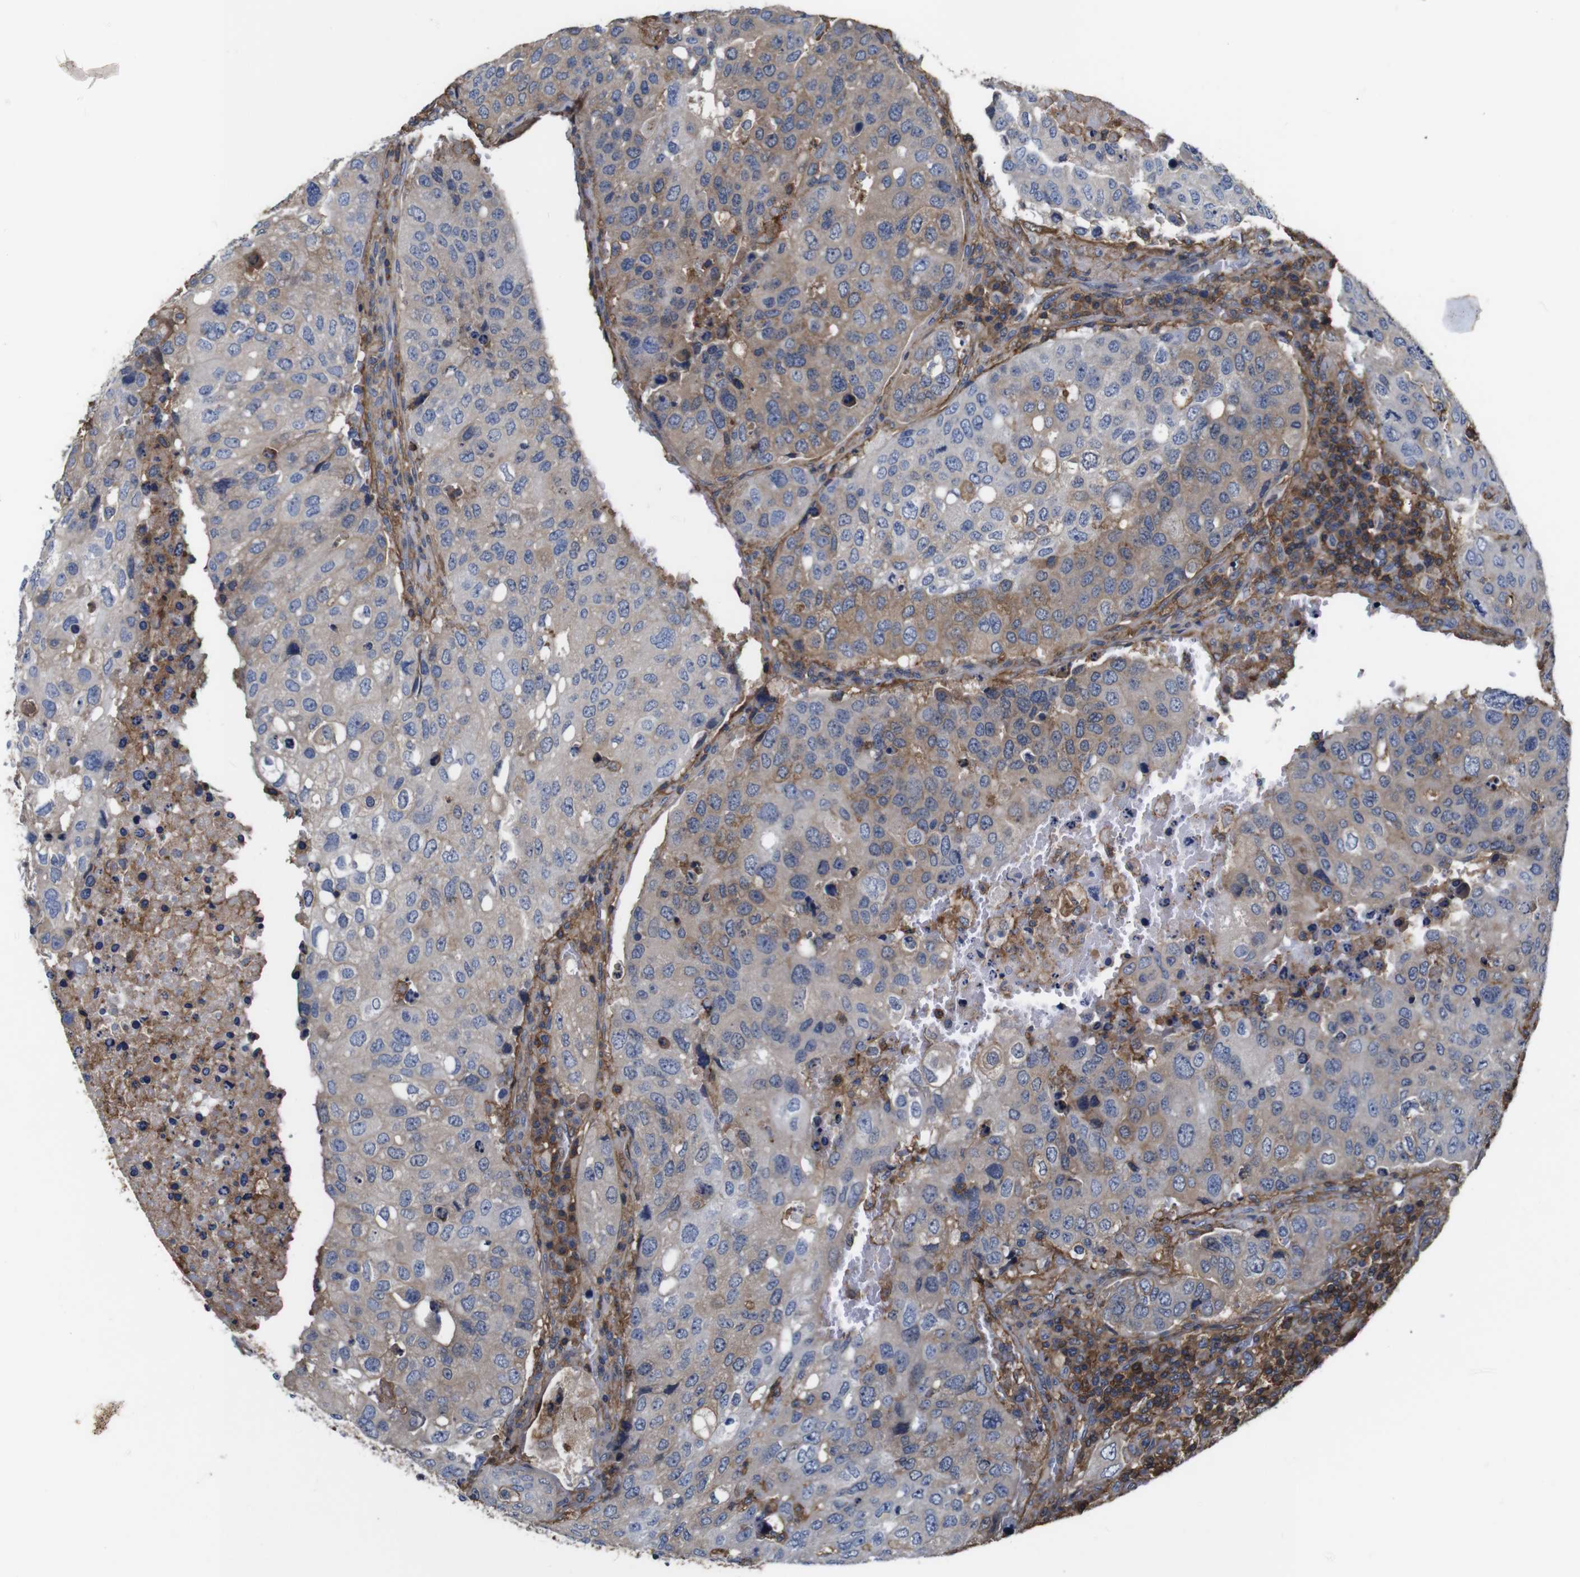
{"staining": {"intensity": "weak", "quantity": "25%-75%", "location": "cytoplasmic/membranous"}, "tissue": "urothelial cancer", "cell_type": "Tumor cells", "image_type": "cancer", "snomed": [{"axis": "morphology", "description": "Urothelial carcinoma, High grade"}, {"axis": "topography", "description": "Lymph node"}, {"axis": "topography", "description": "Urinary bladder"}], "caption": "Immunohistochemistry of urothelial carcinoma (high-grade) reveals low levels of weak cytoplasmic/membranous positivity in about 25%-75% of tumor cells. Ihc stains the protein of interest in brown and the nuclei are stained blue.", "gene": "PI4KA", "patient": {"sex": "male", "age": 51}}